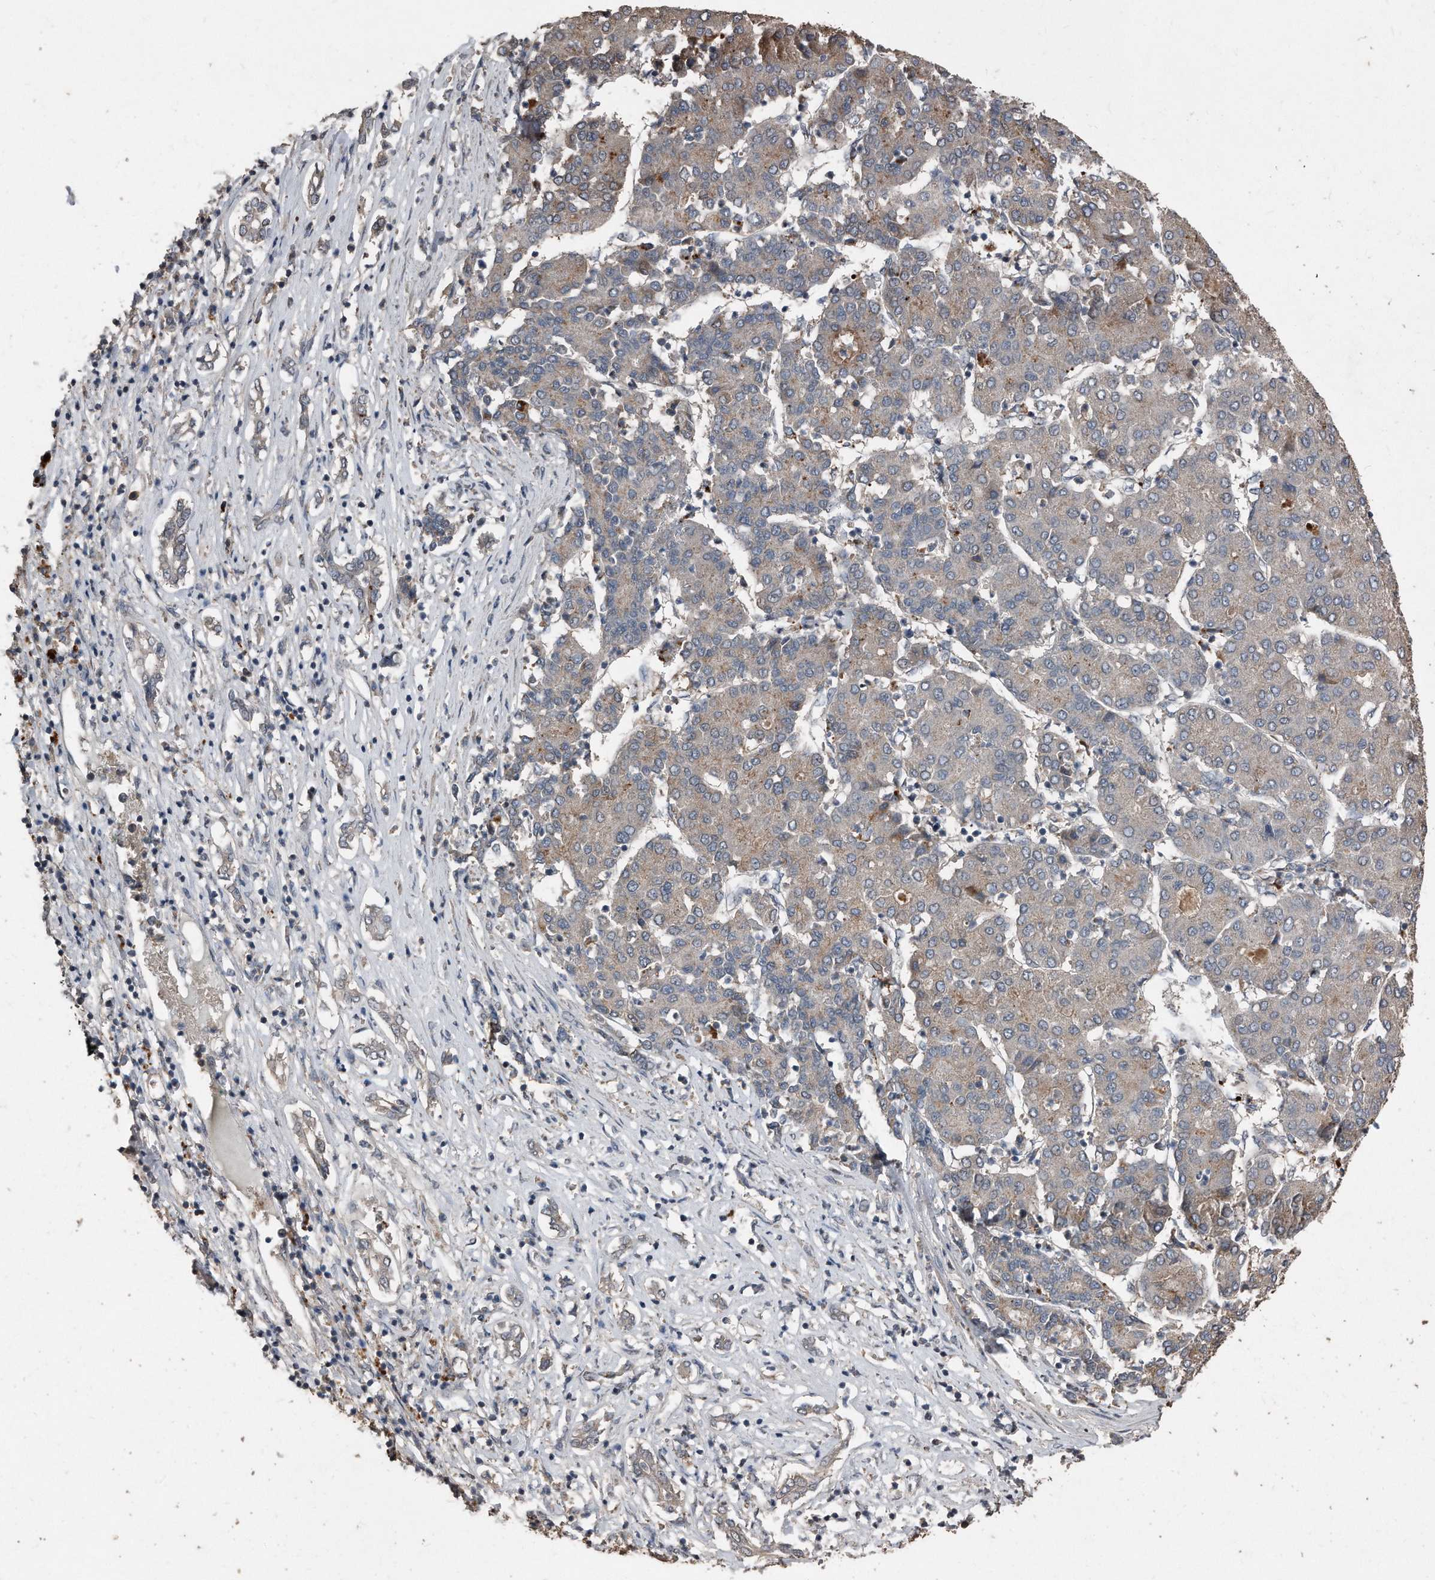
{"staining": {"intensity": "weak", "quantity": "25%-75%", "location": "cytoplasmic/membranous"}, "tissue": "liver cancer", "cell_type": "Tumor cells", "image_type": "cancer", "snomed": [{"axis": "morphology", "description": "Carcinoma, Hepatocellular, NOS"}, {"axis": "topography", "description": "Liver"}], "caption": "Immunohistochemical staining of liver hepatocellular carcinoma demonstrates low levels of weak cytoplasmic/membranous protein staining in approximately 25%-75% of tumor cells. The protein is stained brown, and the nuclei are stained in blue (DAB (3,3'-diaminobenzidine) IHC with brightfield microscopy, high magnification).", "gene": "ANKRD10", "patient": {"sex": "male", "age": 65}}